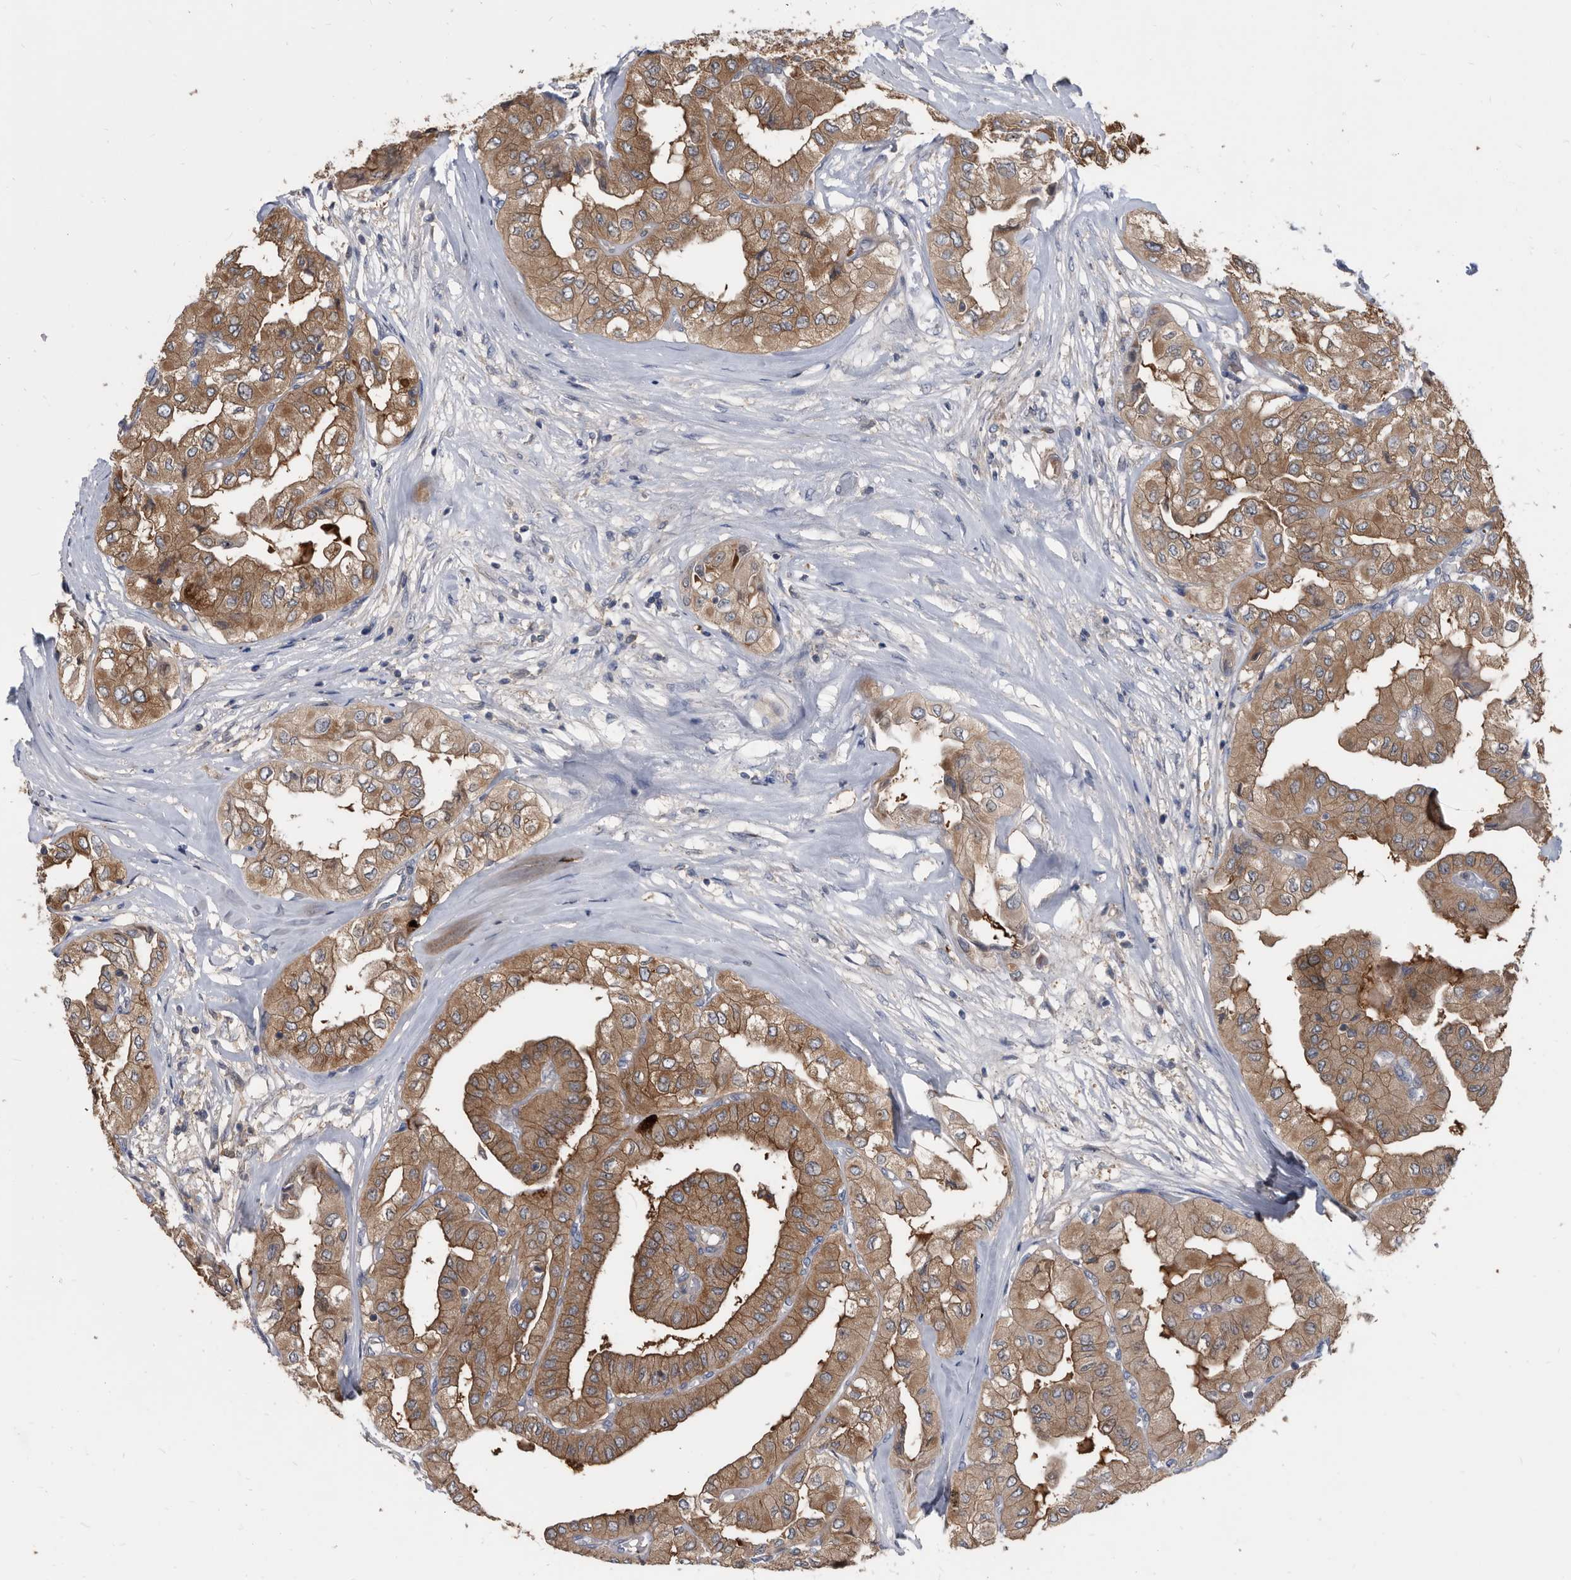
{"staining": {"intensity": "moderate", "quantity": ">75%", "location": "cytoplasmic/membranous"}, "tissue": "thyroid cancer", "cell_type": "Tumor cells", "image_type": "cancer", "snomed": [{"axis": "morphology", "description": "Papillary adenocarcinoma, NOS"}, {"axis": "topography", "description": "Thyroid gland"}], "caption": "Protein expression analysis of thyroid cancer (papillary adenocarcinoma) displays moderate cytoplasmic/membranous positivity in about >75% of tumor cells. Immunohistochemistry (ihc) stains the protein in brown and the nuclei are stained blue.", "gene": "APEH", "patient": {"sex": "female", "age": 59}}